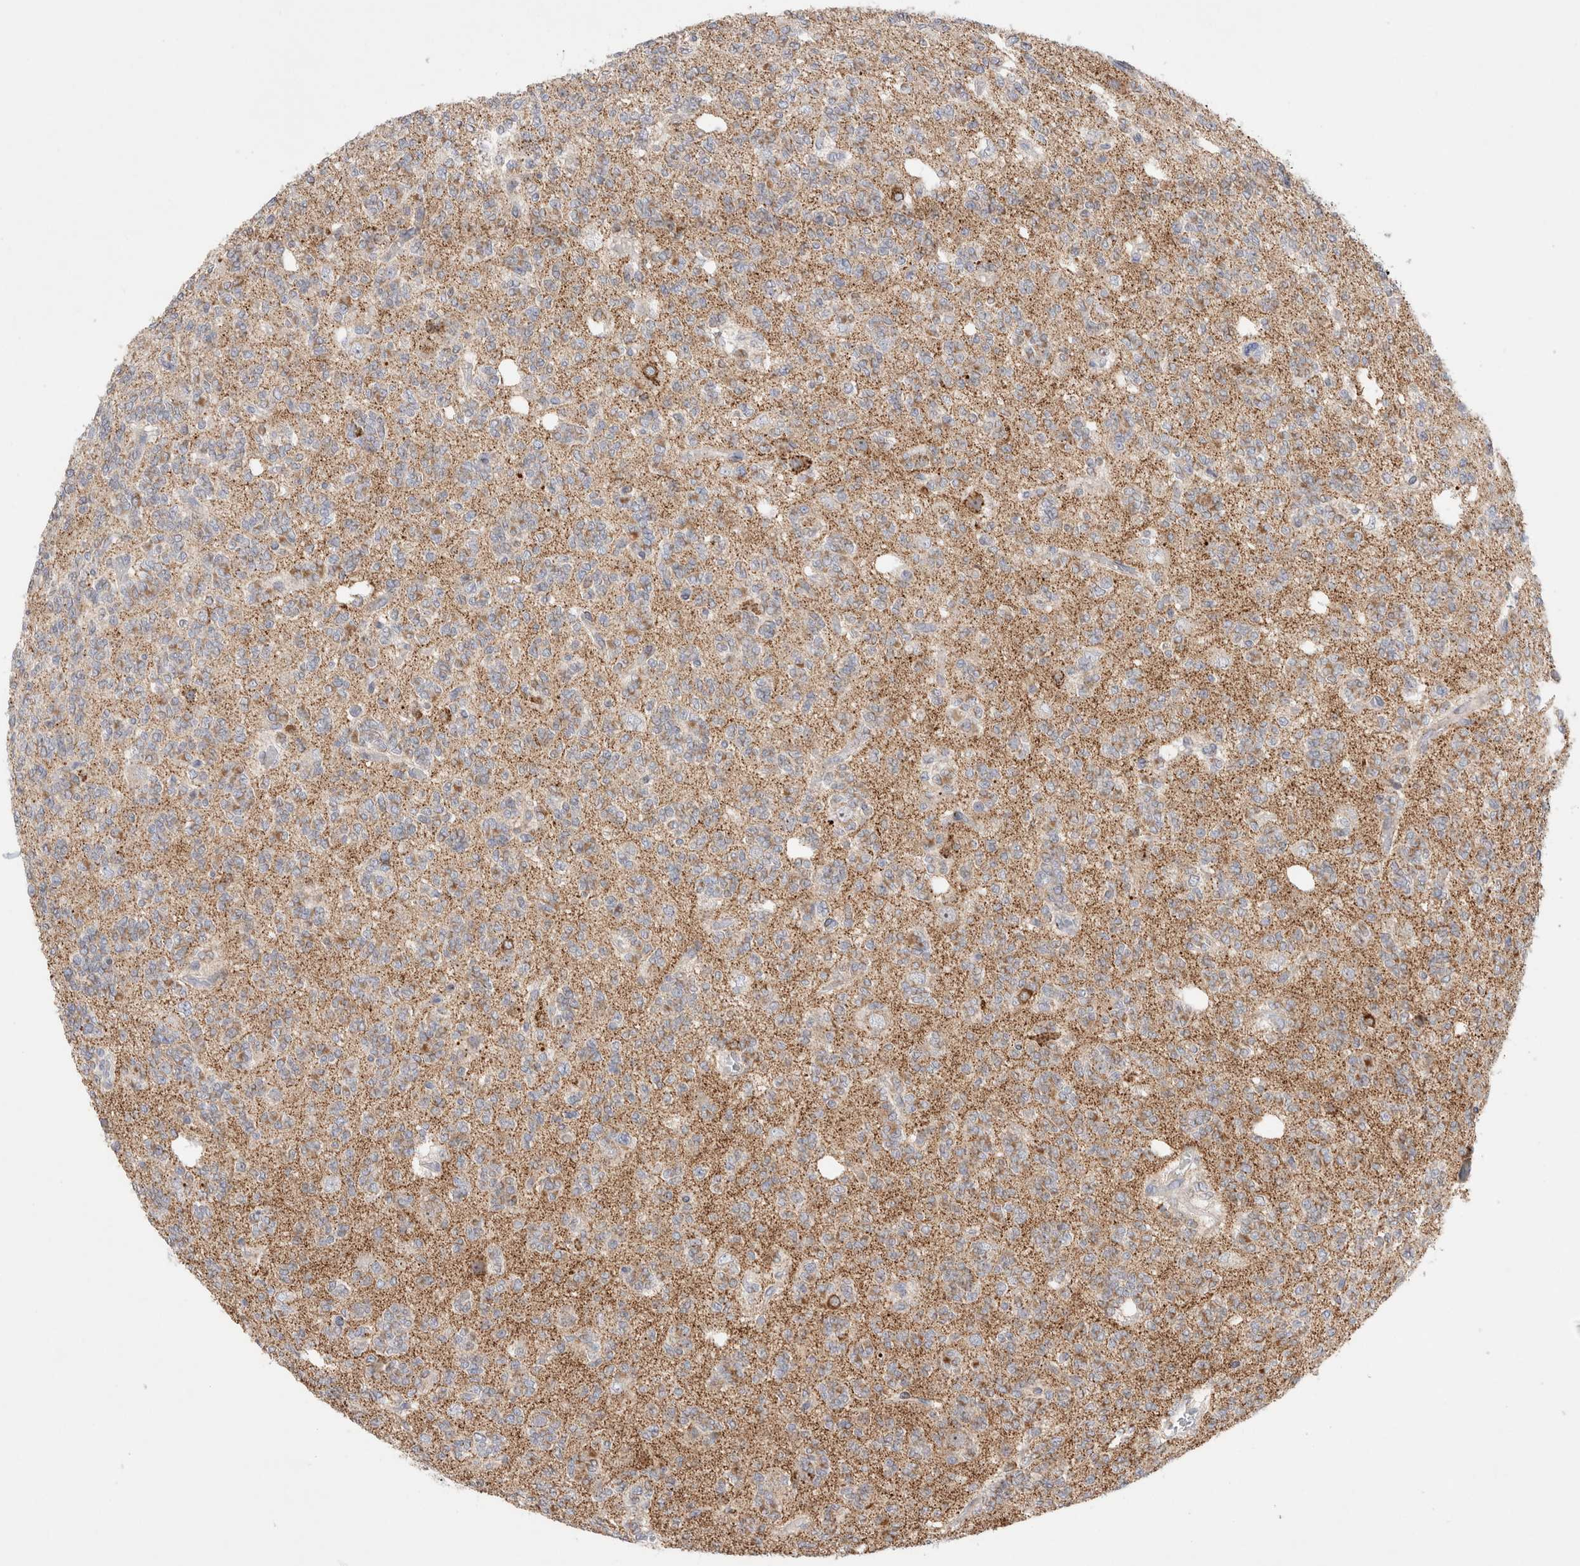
{"staining": {"intensity": "negative", "quantity": "none", "location": "none"}, "tissue": "glioma", "cell_type": "Tumor cells", "image_type": "cancer", "snomed": [{"axis": "morphology", "description": "Glioma, malignant, Low grade"}, {"axis": "topography", "description": "Brain"}], "caption": "Glioma was stained to show a protein in brown. There is no significant expression in tumor cells. The staining was performed using DAB to visualize the protein expression in brown, while the nuclei were stained in blue with hematoxylin (Magnification: 20x).", "gene": "CHADL", "patient": {"sex": "male", "age": 38}}